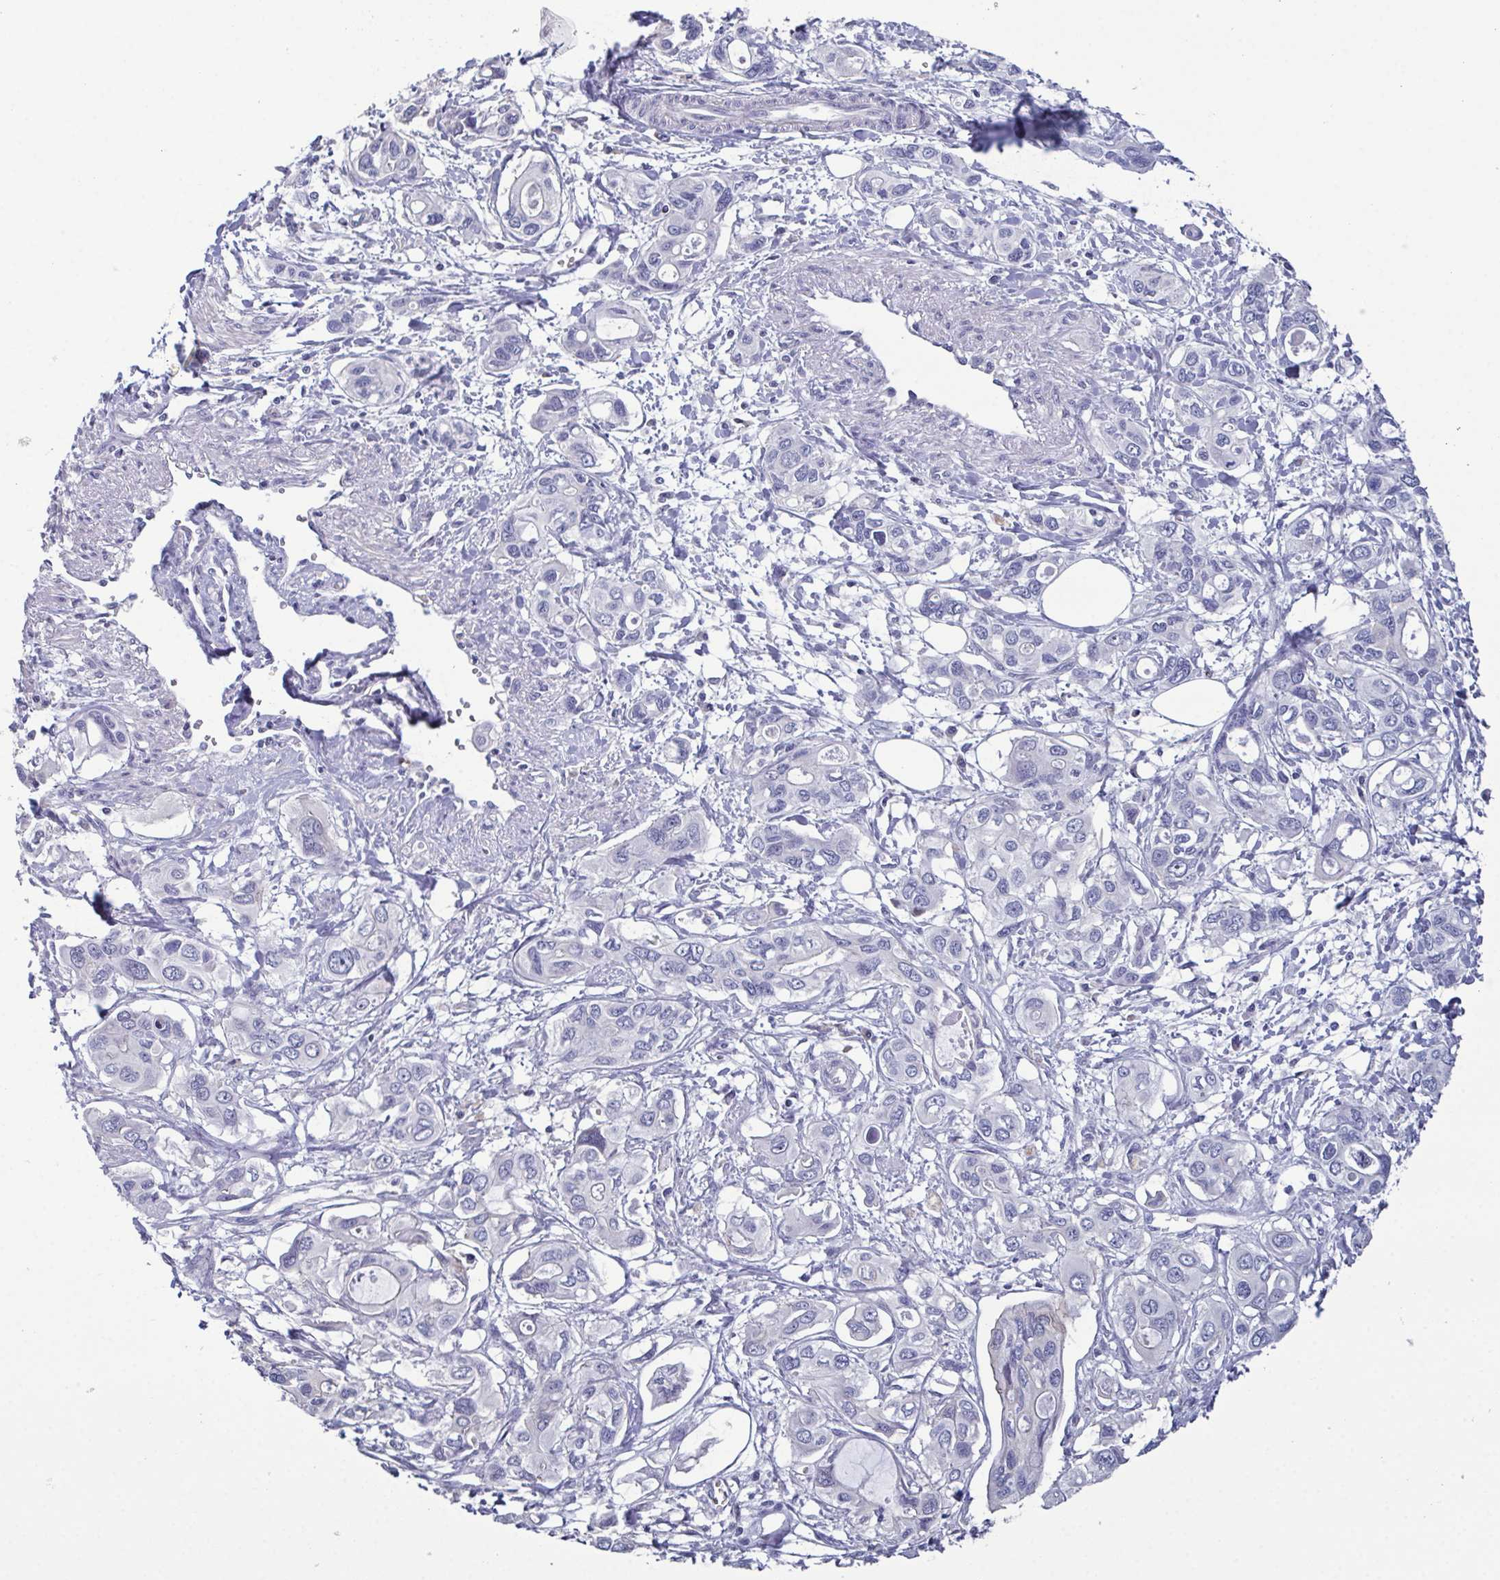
{"staining": {"intensity": "negative", "quantity": "none", "location": "none"}, "tissue": "pancreatic cancer", "cell_type": "Tumor cells", "image_type": "cancer", "snomed": [{"axis": "morphology", "description": "Adenocarcinoma, NOS"}, {"axis": "topography", "description": "Pancreas"}], "caption": "Human pancreatic cancer stained for a protein using IHC displays no staining in tumor cells.", "gene": "GLDC", "patient": {"sex": "male", "age": 60}}